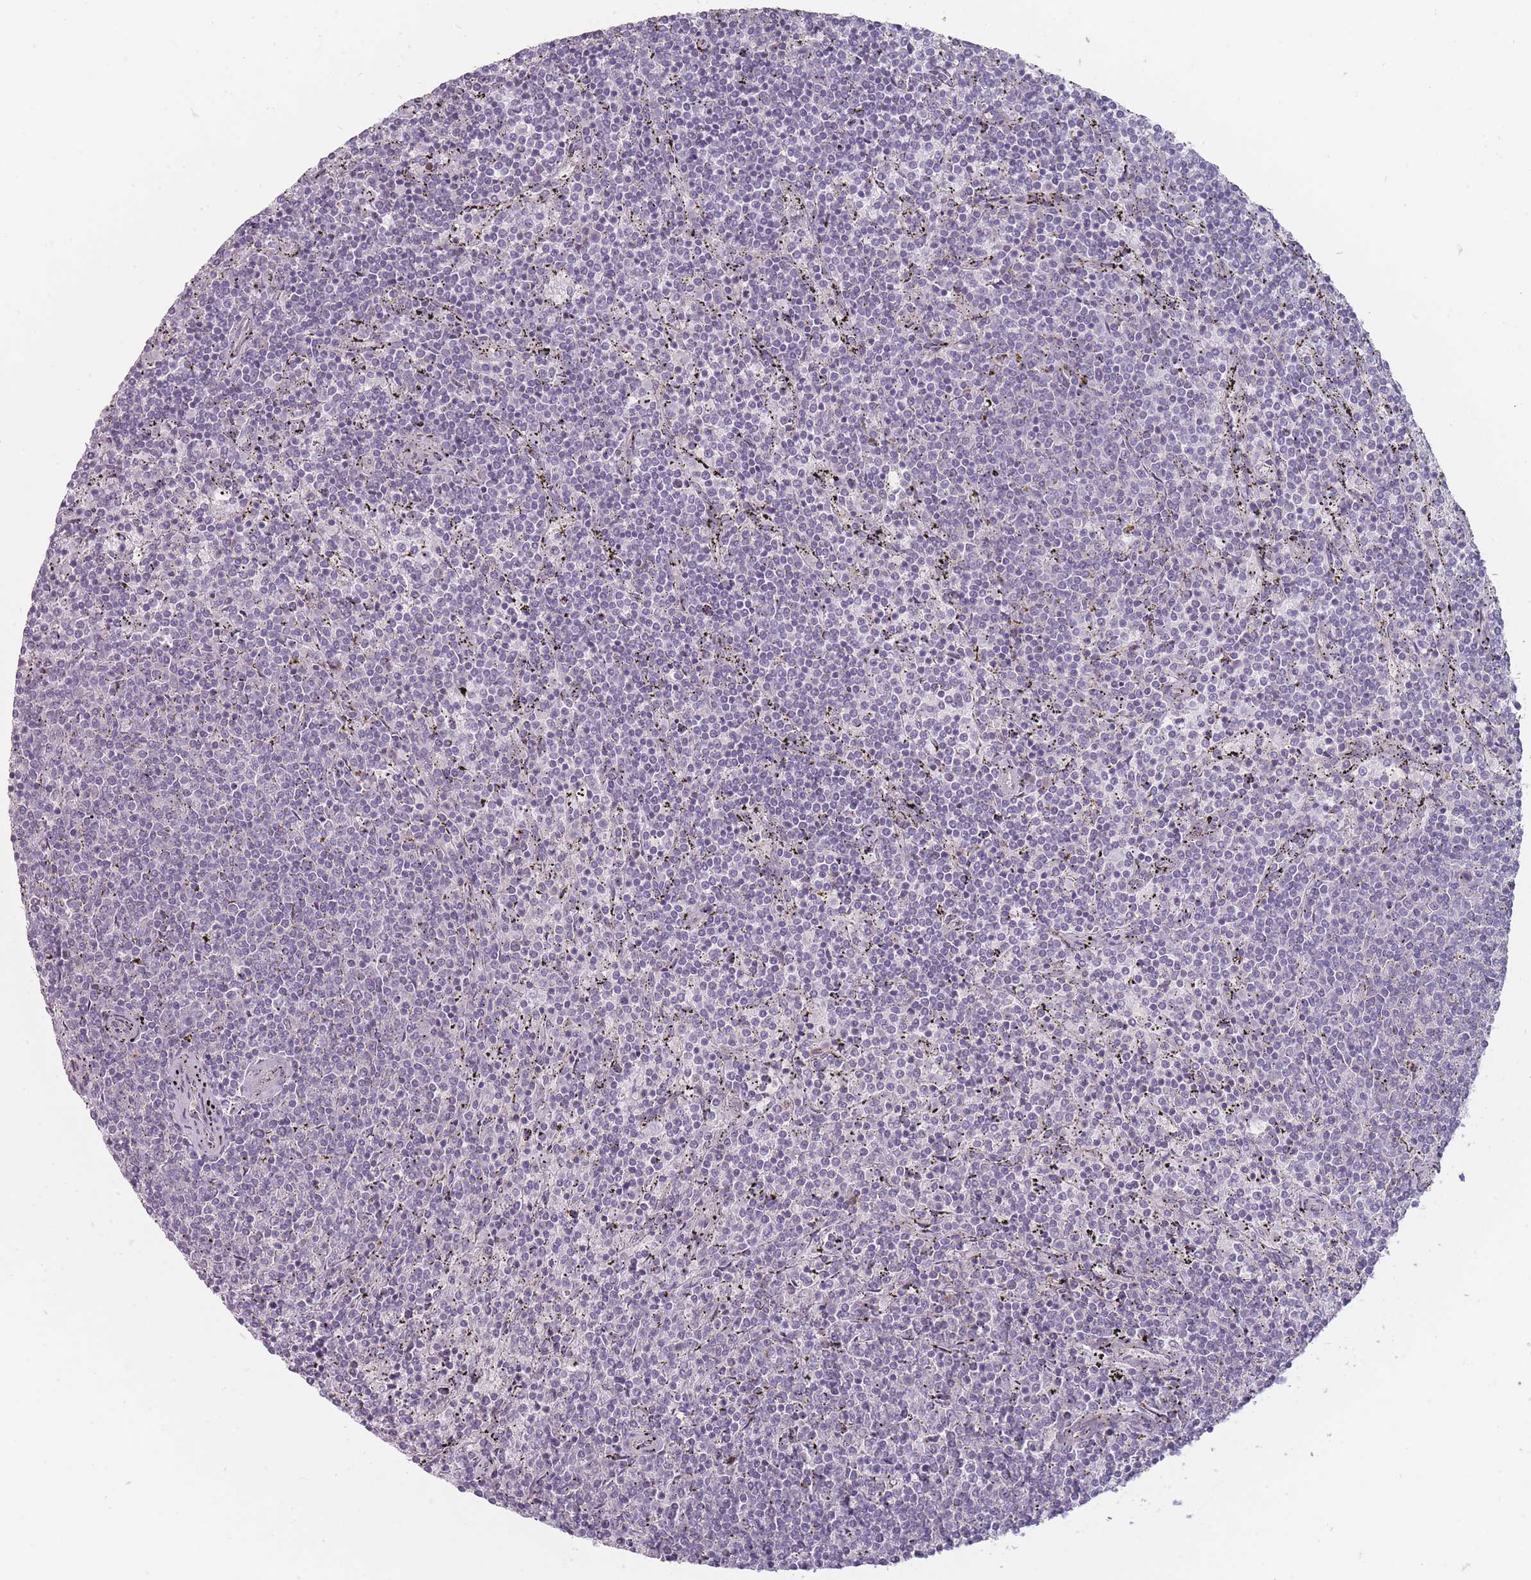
{"staining": {"intensity": "negative", "quantity": "none", "location": "none"}, "tissue": "lymphoma", "cell_type": "Tumor cells", "image_type": "cancer", "snomed": [{"axis": "morphology", "description": "Malignant lymphoma, non-Hodgkin's type, Low grade"}, {"axis": "topography", "description": "Spleen"}], "caption": "A histopathology image of human low-grade malignant lymphoma, non-Hodgkin's type is negative for staining in tumor cells.", "gene": "PCDH12", "patient": {"sex": "female", "age": 50}}